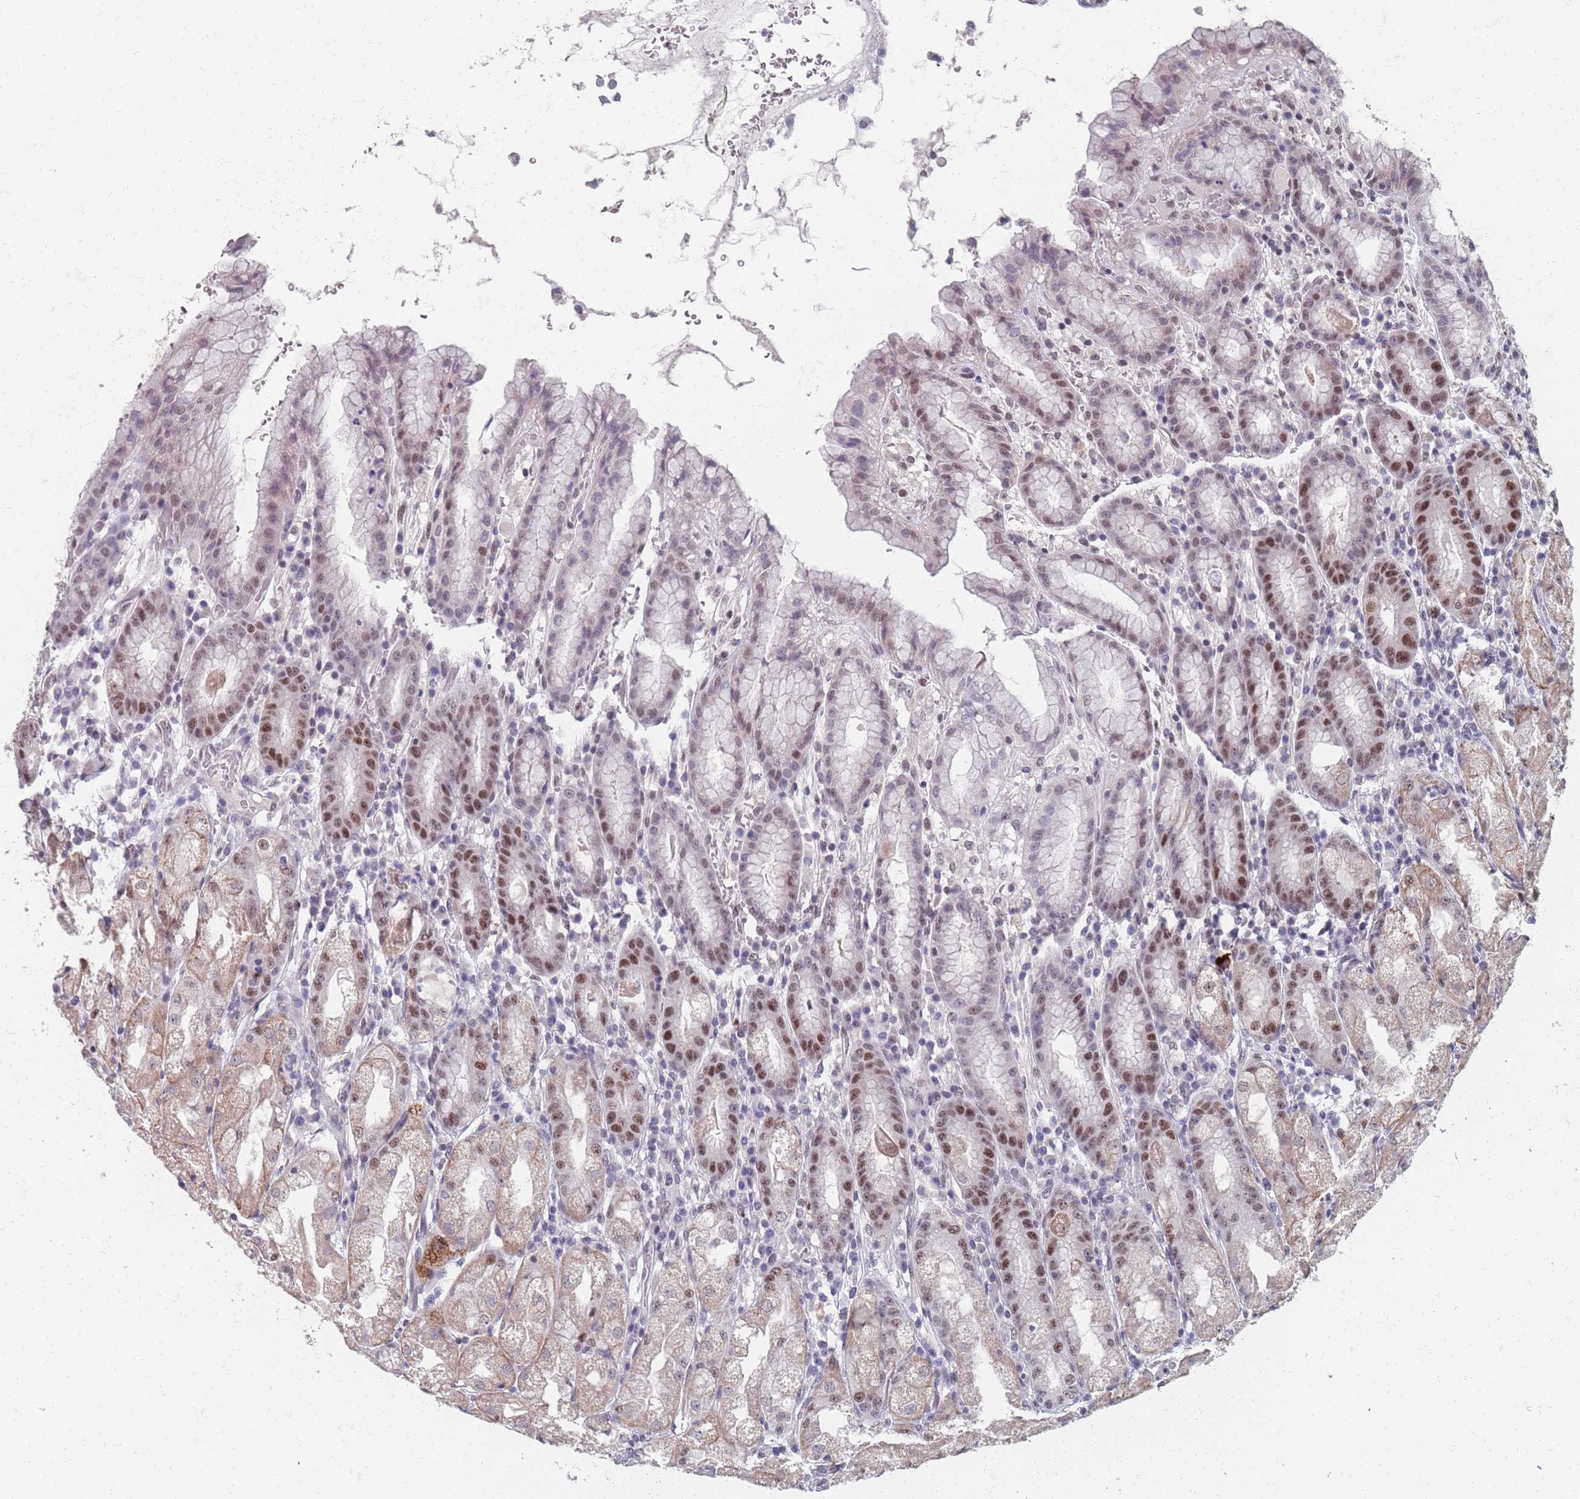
{"staining": {"intensity": "moderate", "quantity": "25%-75%", "location": "nuclear"}, "tissue": "stomach", "cell_type": "Glandular cells", "image_type": "normal", "snomed": [{"axis": "morphology", "description": "Normal tissue, NOS"}, {"axis": "topography", "description": "Stomach, upper"}], "caption": "Unremarkable stomach was stained to show a protein in brown. There is medium levels of moderate nuclear expression in about 25%-75% of glandular cells. (Stains: DAB in brown, nuclei in blue, Microscopy: brightfield microscopy at high magnification).", "gene": "SAMD1", "patient": {"sex": "male", "age": 52}}